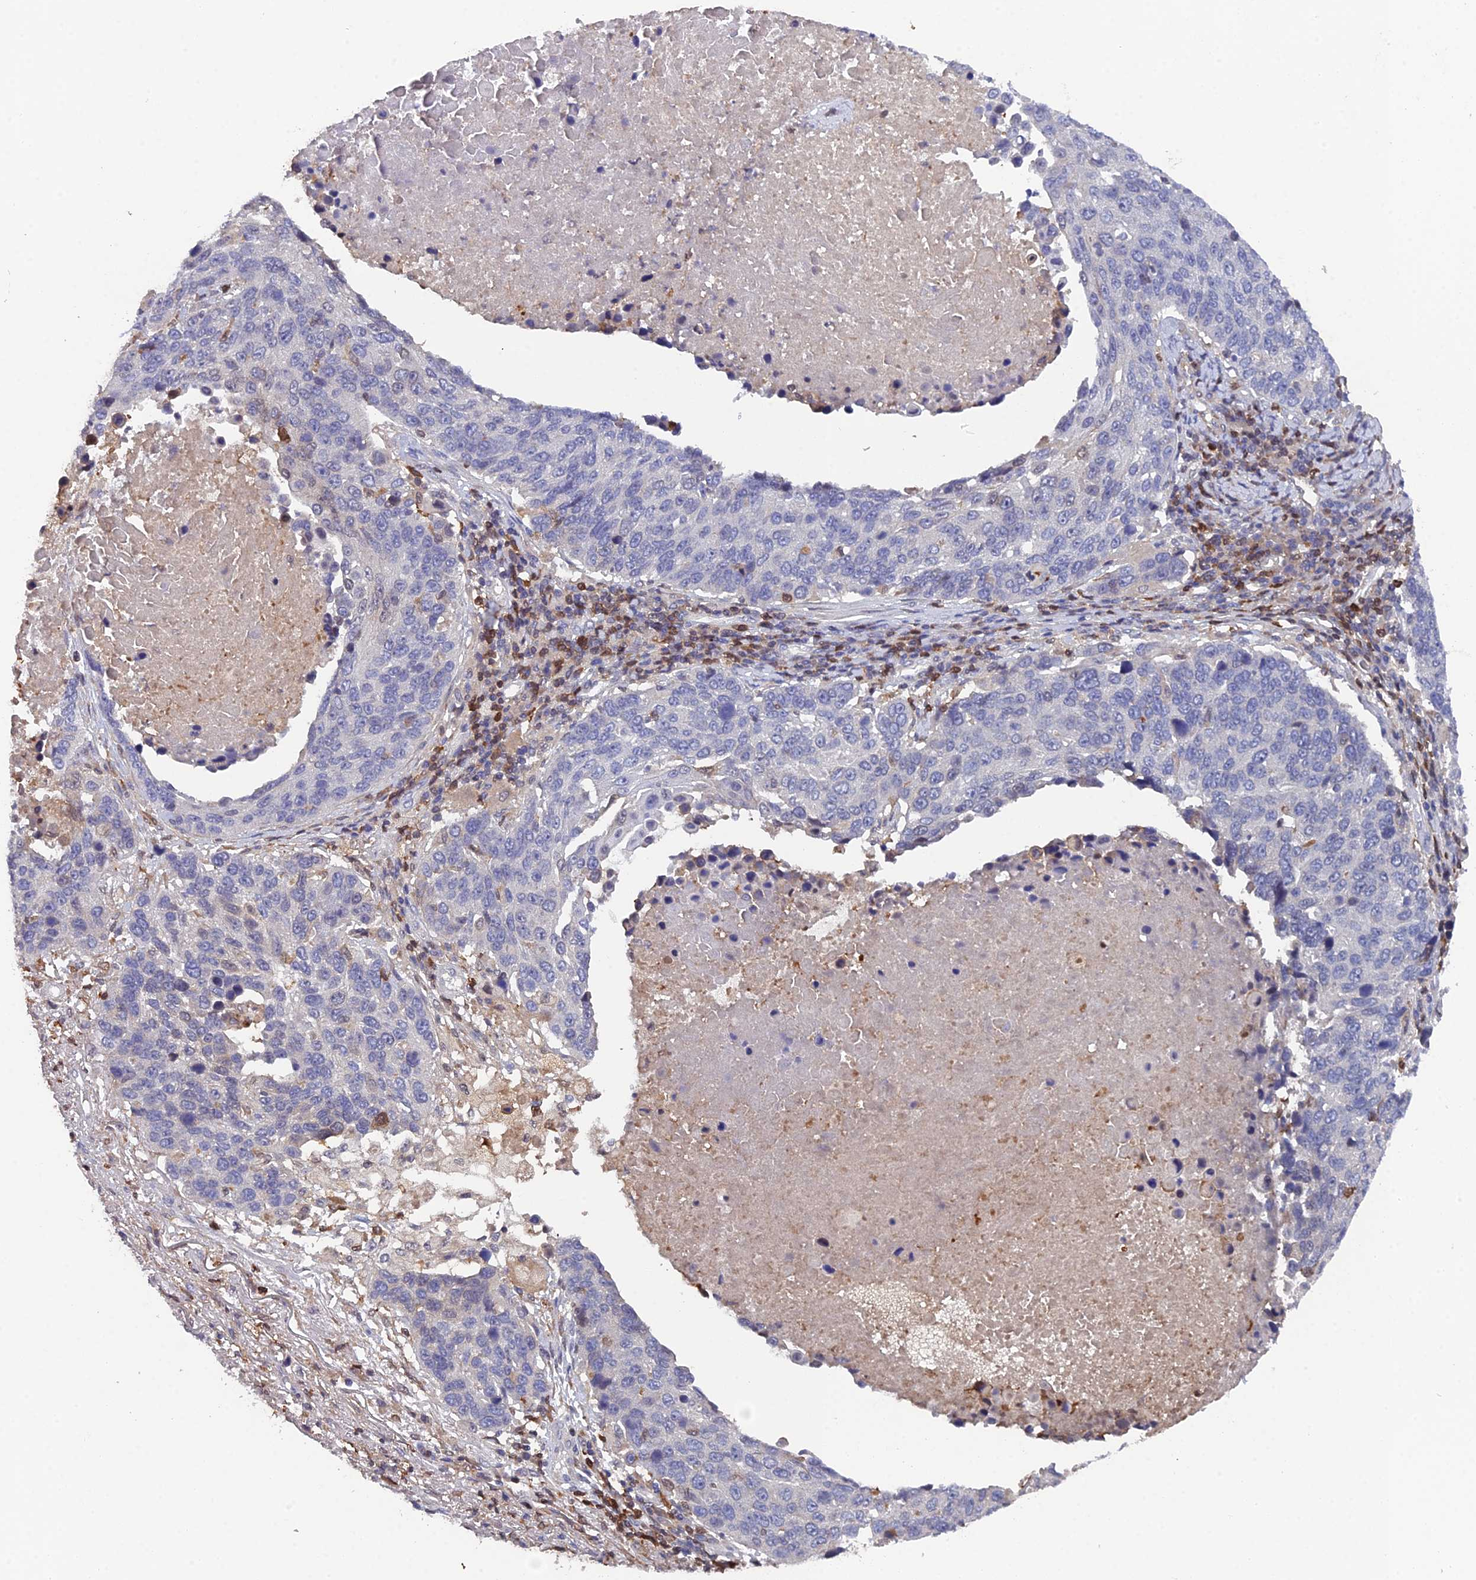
{"staining": {"intensity": "negative", "quantity": "none", "location": "none"}, "tissue": "lung cancer", "cell_type": "Tumor cells", "image_type": "cancer", "snomed": [{"axis": "morphology", "description": "Normal tissue, NOS"}, {"axis": "morphology", "description": "Squamous cell carcinoma, NOS"}, {"axis": "topography", "description": "Lymph node"}, {"axis": "topography", "description": "Lung"}], "caption": "Tumor cells show no significant protein positivity in lung cancer (squamous cell carcinoma).", "gene": "GALK2", "patient": {"sex": "male", "age": 66}}